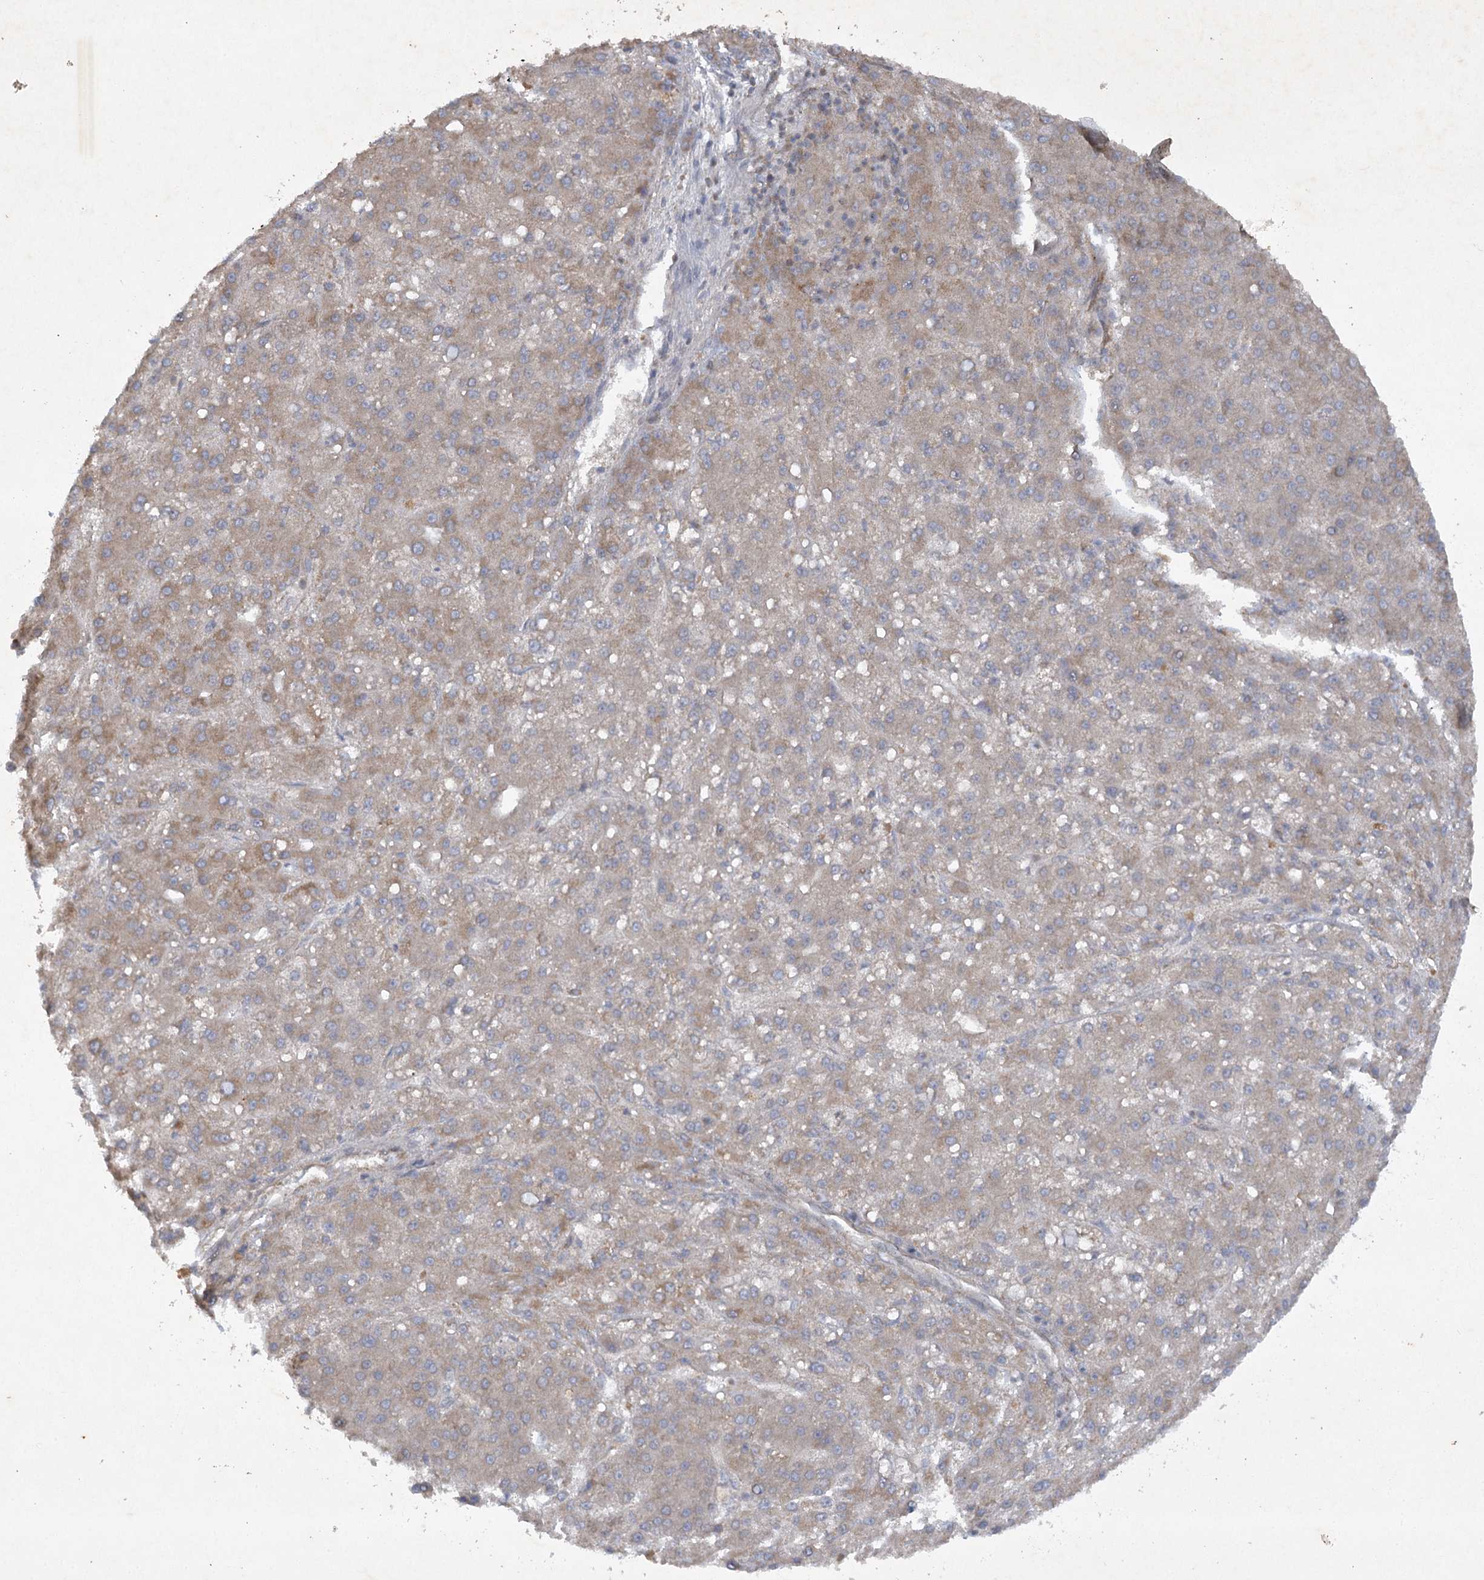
{"staining": {"intensity": "weak", "quantity": ">75%", "location": "cytoplasmic/membranous"}, "tissue": "liver cancer", "cell_type": "Tumor cells", "image_type": "cancer", "snomed": [{"axis": "morphology", "description": "Carcinoma, Hepatocellular, NOS"}, {"axis": "topography", "description": "Liver"}], "caption": "Immunohistochemistry (IHC) photomicrograph of neoplastic tissue: liver cancer (hepatocellular carcinoma) stained using immunohistochemistry (IHC) demonstrates low levels of weak protein expression localized specifically in the cytoplasmic/membranous of tumor cells, appearing as a cytoplasmic/membranous brown color.", "gene": "TRAF3IP1", "patient": {"sex": "male", "age": 67}}